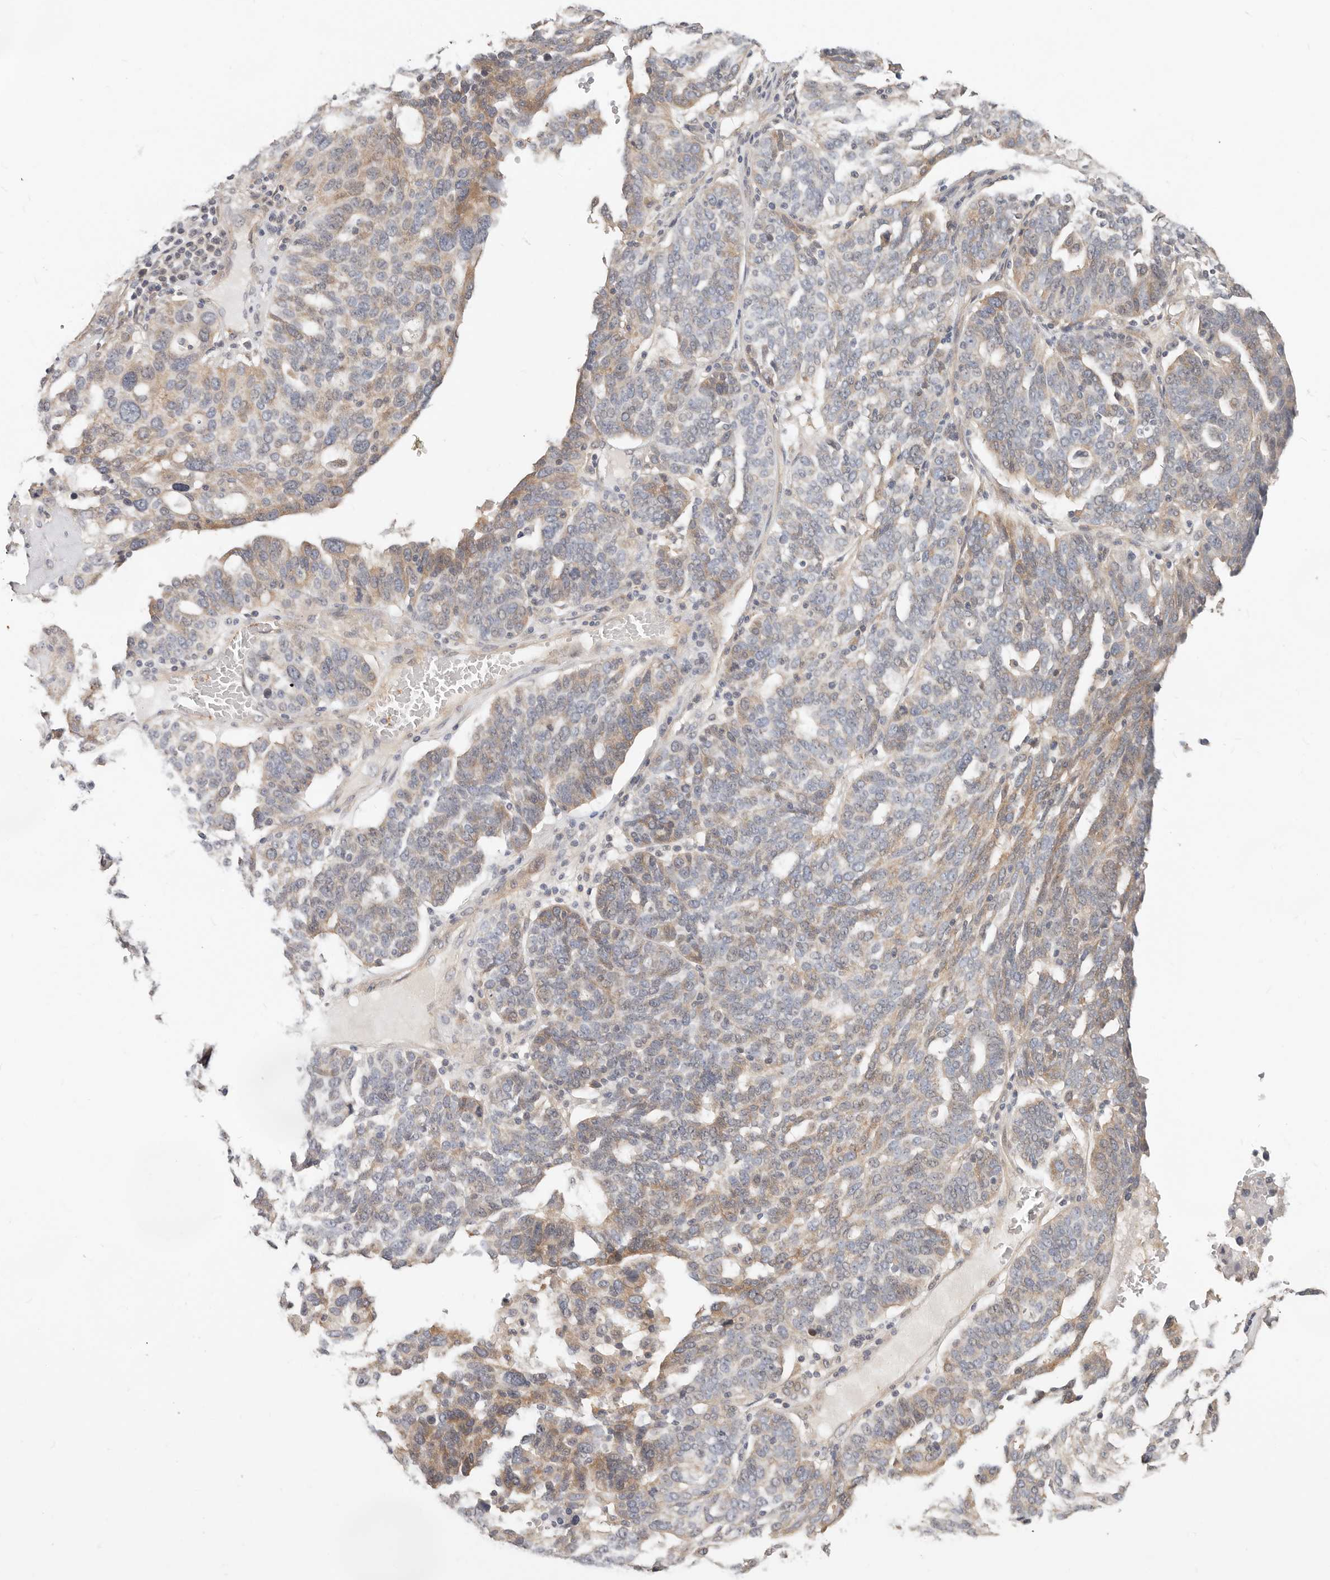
{"staining": {"intensity": "moderate", "quantity": "25%-75%", "location": "cytoplasmic/membranous"}, "tissue": "ovarian cancer", "cell_type": "Tumor cells", "image_type": "cancer", "snomed": [{"axis": "morphology", "description": "Cystadenocarcinoma, serous, NOS"}, {"axis": "topography", "description": "Ovary"}], "caption": "A photomicrograph of serous cystadenocarcinoma (ovarian) stained for a protein shows moderate cytoplasmic/membranous brown staining in tumor cells.", "gene": "ZRANB1", "patient": {"sex": "female", "age": 59}}